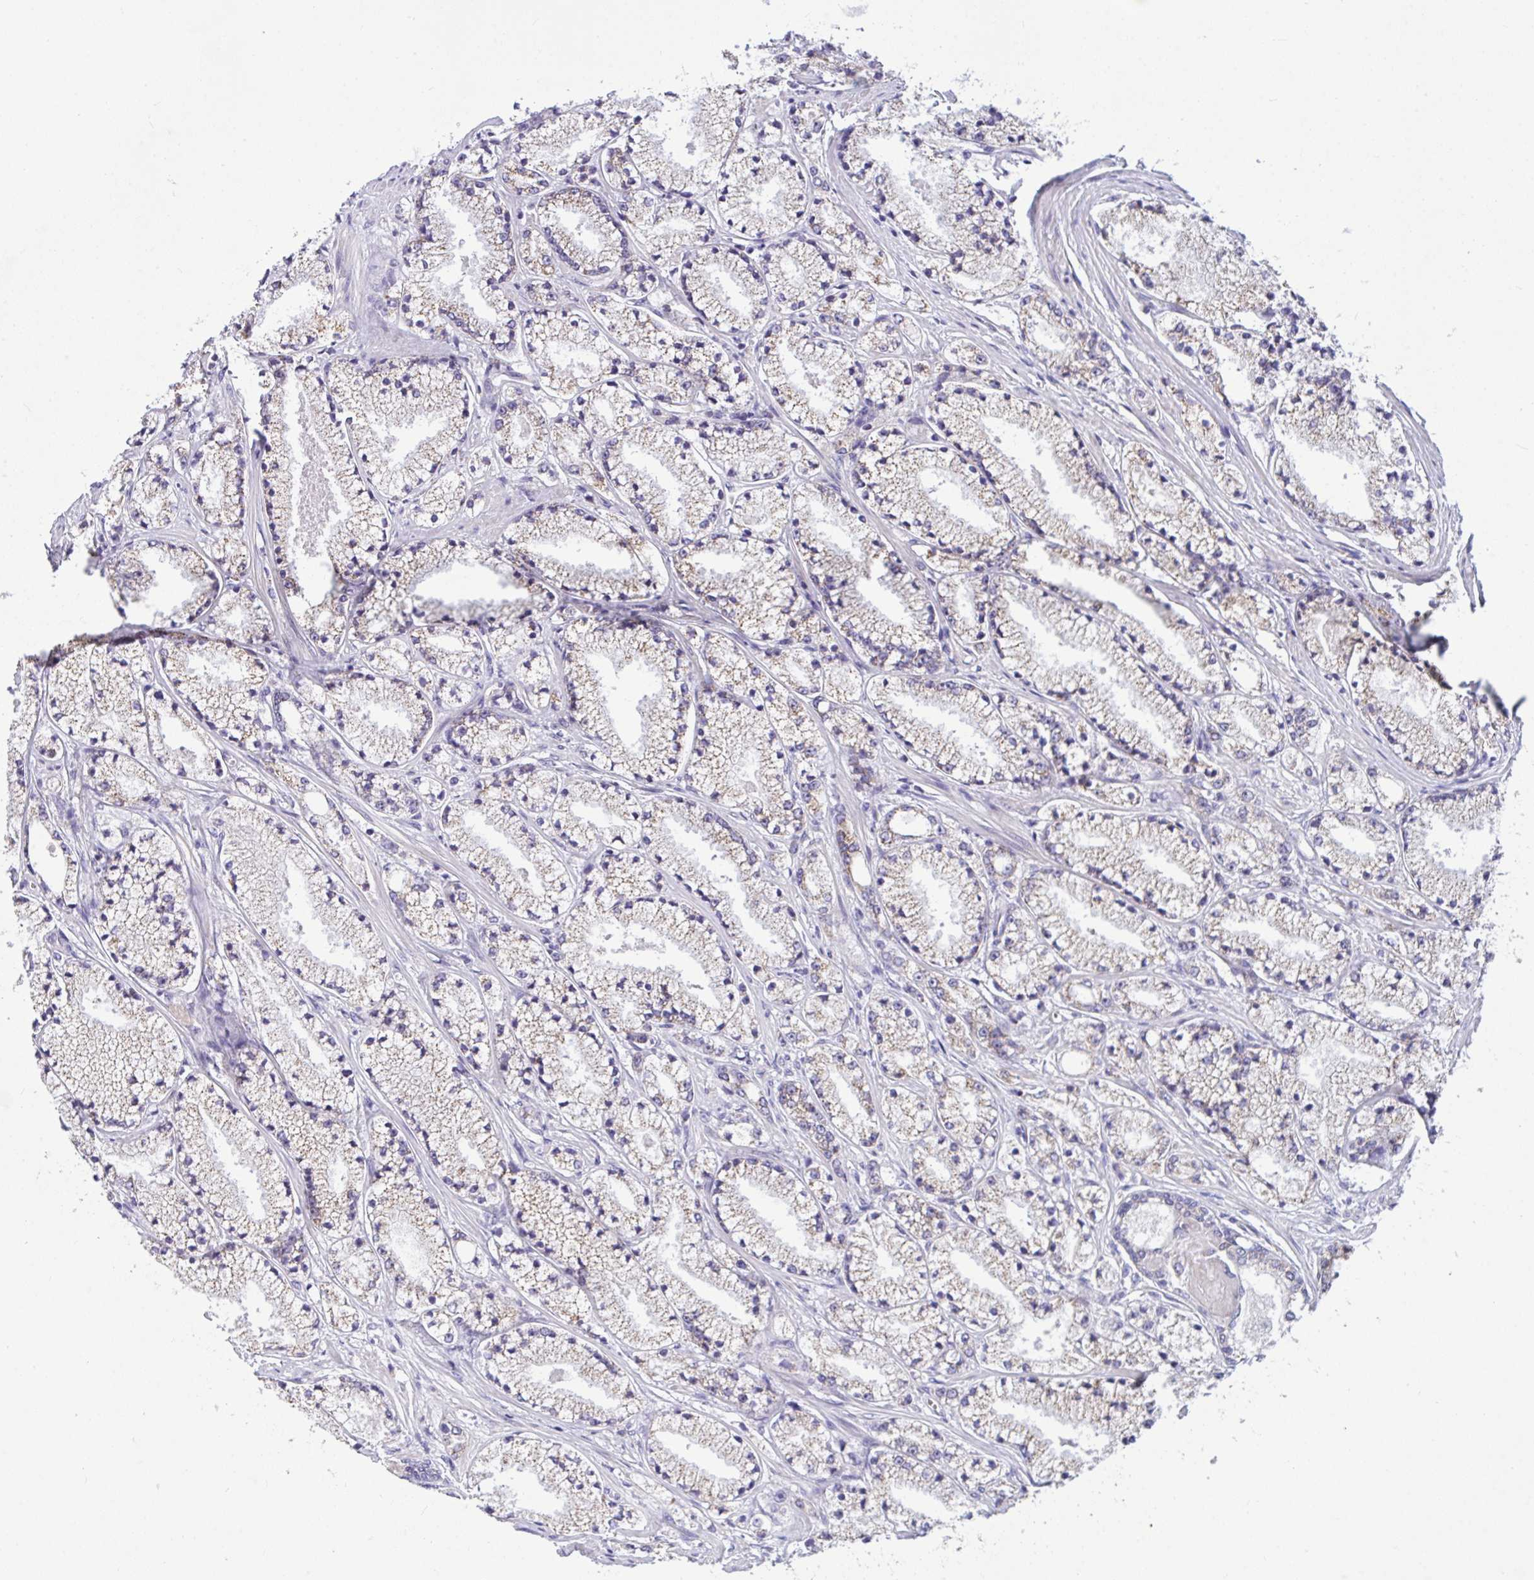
{"staining": {"intensity": "weak", "quantity": "<25%", "location": "cytoplasmic/membranous"}, "tissue": "prostate cancer", "cell_type": "Tumor cells", "image_type": "cancer", "snomed": [{"axis": "morphology", "description": "Adenocarcinoma, High grade"}, {"axis": "topography", "description": "Prostate"}], "caption": "DAB immunohistochemical staining of human prostate high-grade adenocarcinoma reveals no significant positivity in tumor cells.", "gene": "CEP63", "patient": {"sex": "male", "age": 63}}